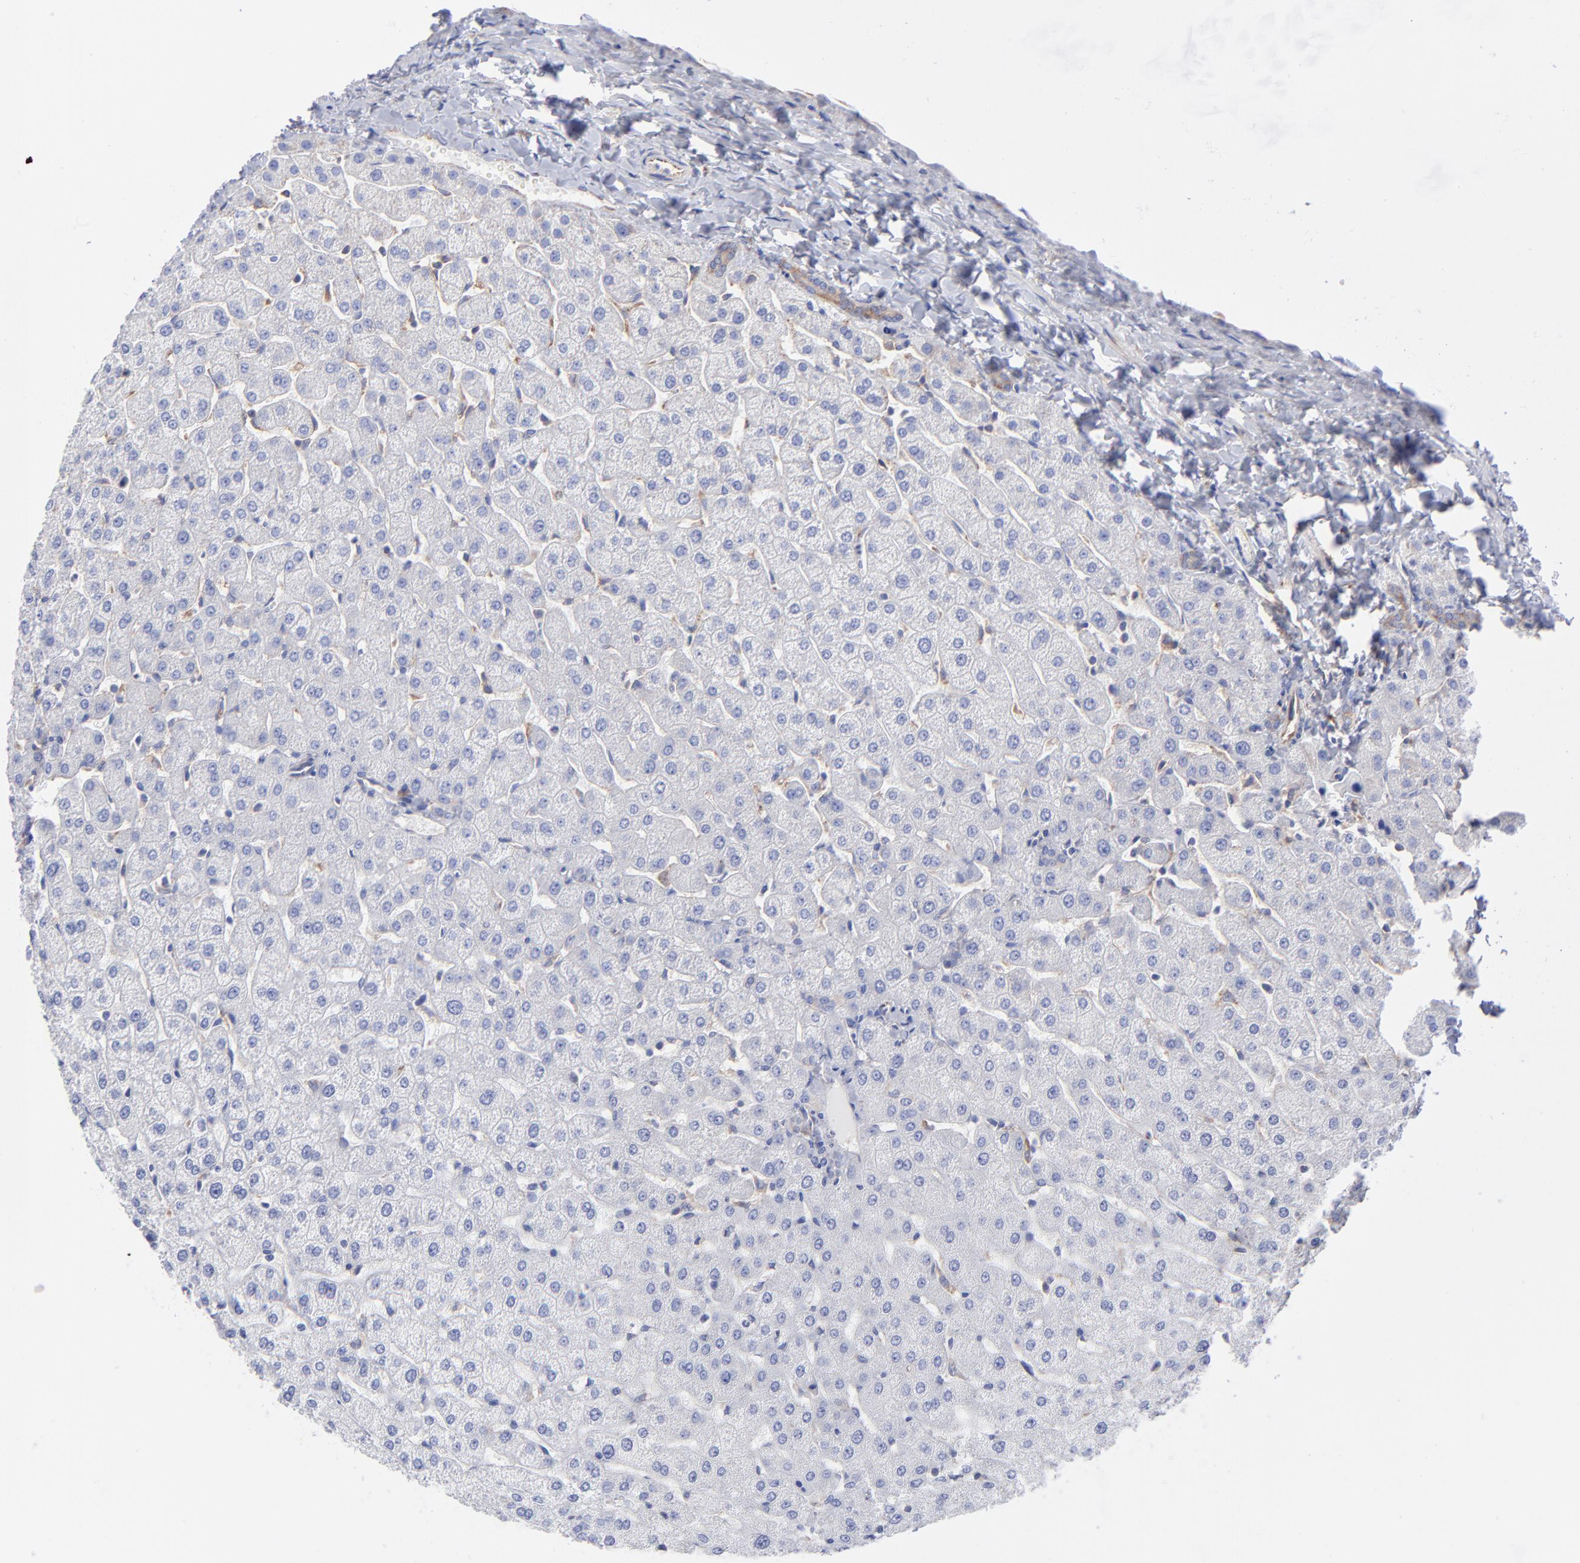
{"staining": {"intensity": "negative", "quantity": "none", "location": "none"}, "tissue": "liver", "cell_type": "Cholangiocytes", "image_type": "normal", "snomed": [{"axis": "morphology", "description": "Normal tissue, NOS"}, {"axis": "morphology", "description": "Fibrosis, NOS"}, {"axis": "topography", "description": "Liver"}], "caption": "DAB immunohistochemical staining of benign liver demonstrates no significant positivity in cholangiocytes. (DAB IHC visualized using brightfield microscopy, high magnification).", "gene": "EIF2AK2", "patient": {"sex": "female", "age": 29}}